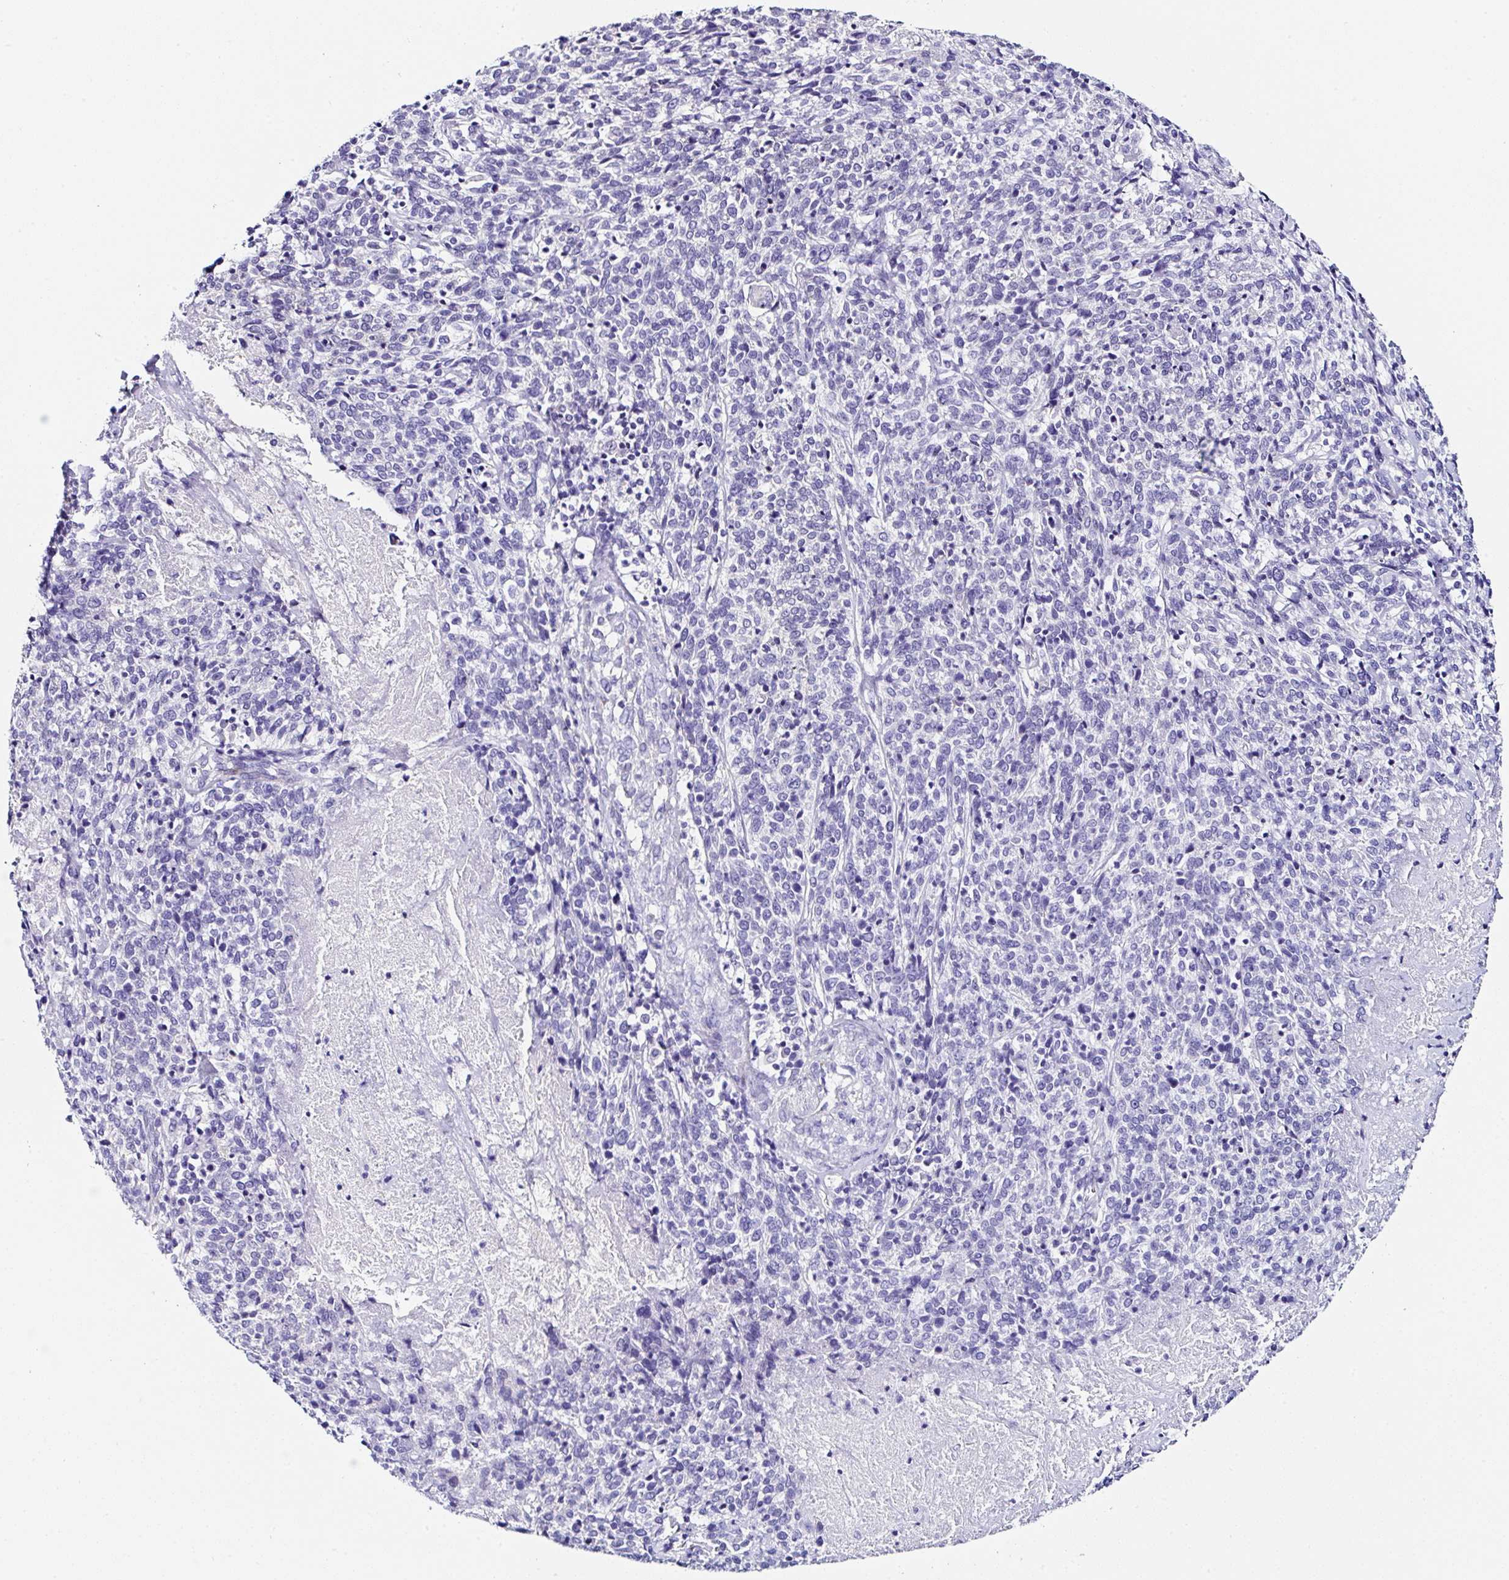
{"staining": {"intensity": "negative", "quantity": "none", "location": "none"}, "tissue": "cervical cancer", "cell_type": "Tumor cells", "image_type": "cancer", "snomed": [{"axis": "morphology", "description": "Squamous cell carcinoma, NOS"}, {"axis": "topography", "description": "Cervix"}], "caption": "This image is of cervical squamous cell carcinoma stained with immunohistochemistry (IHC) to label a protein in brown with the nuclei are counter-stained blue. There is no staining in tumor cells.", "gene": "TMPRSS11E", "patient": {"sex": "female", "age": 46}}